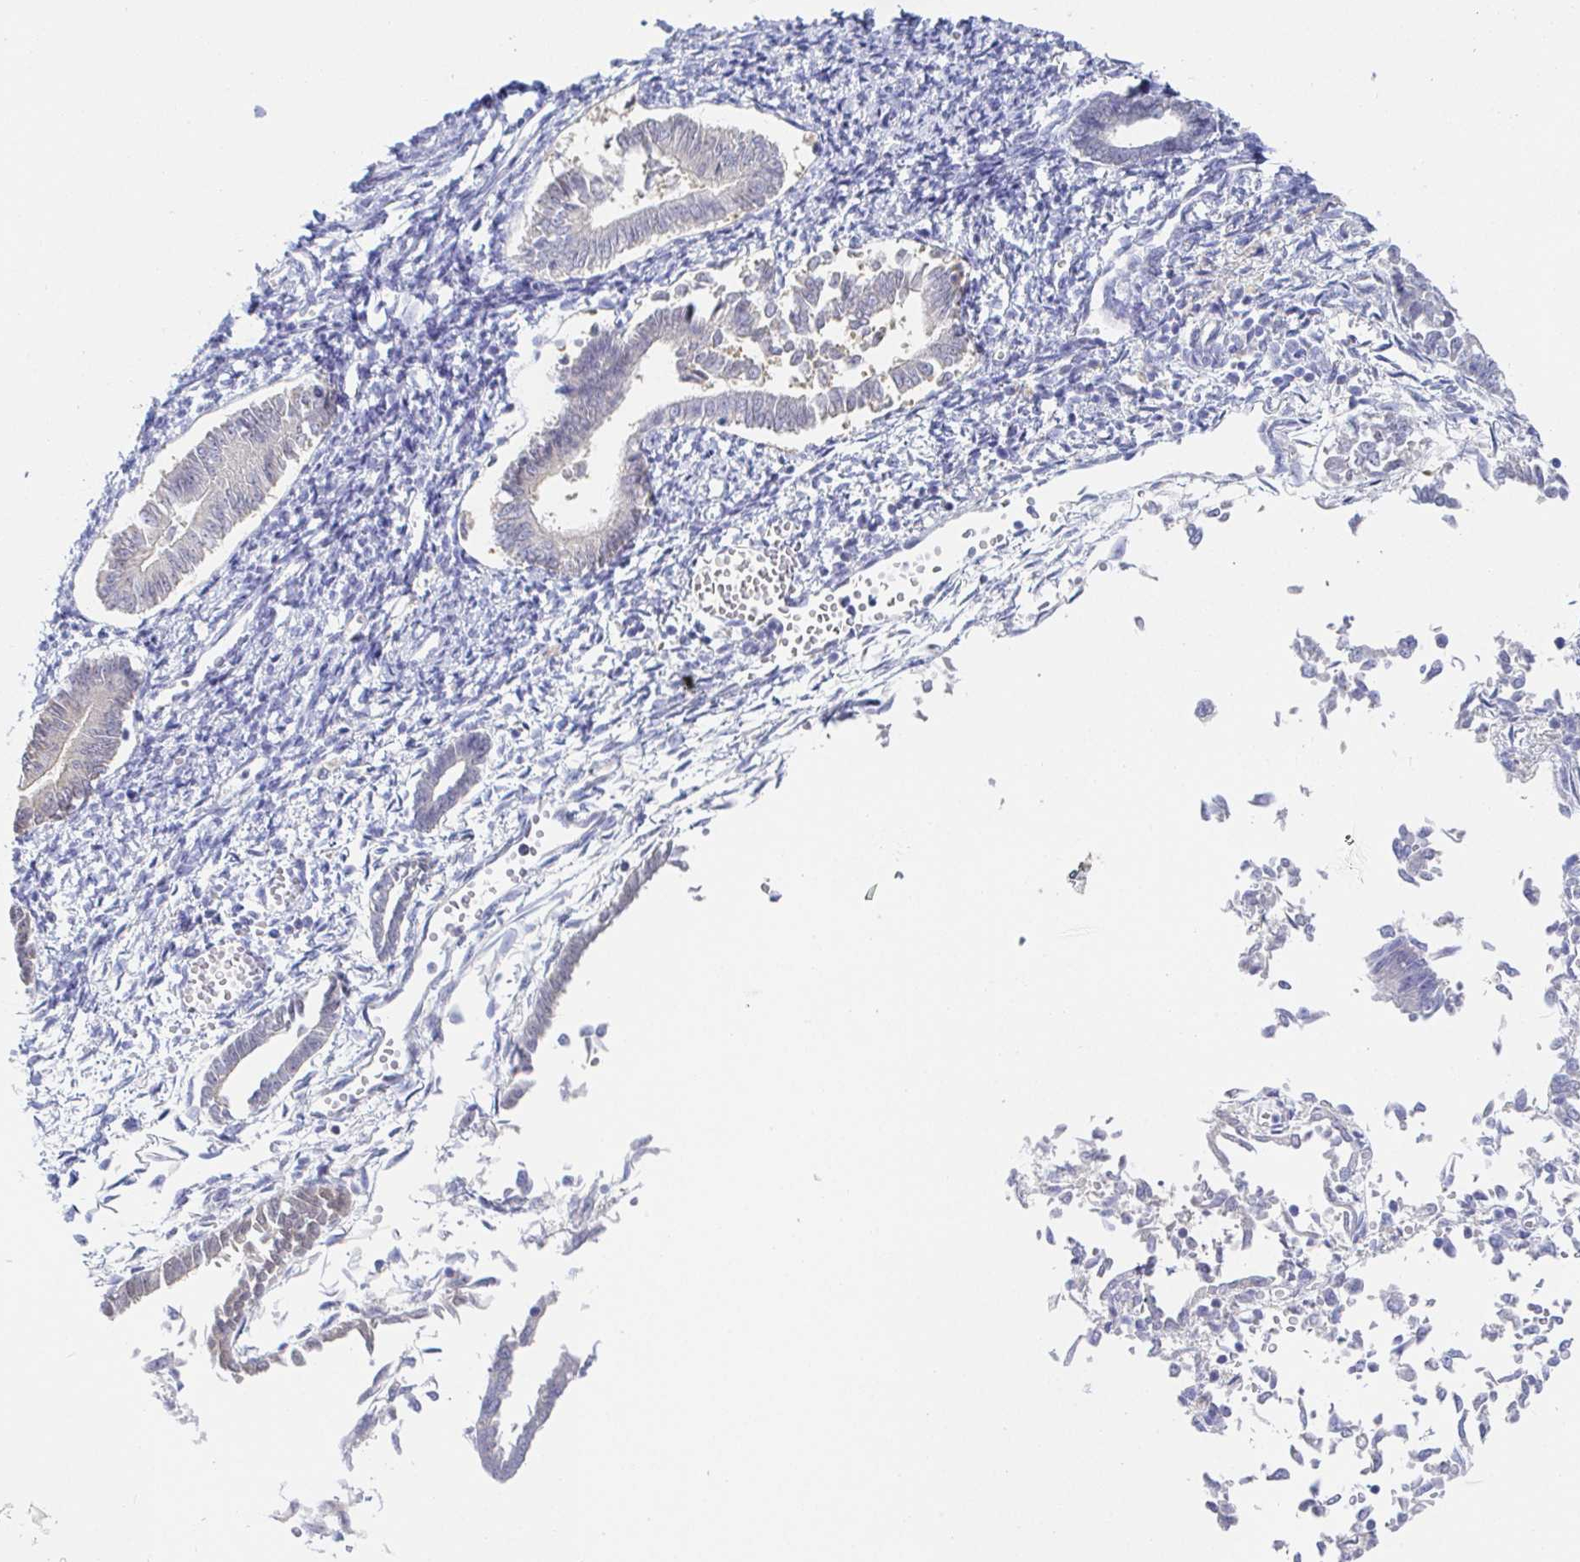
{"staining": {"intensity": "negative", "quantity": "none", "location": "none"}, "tissue": "endometrial cancer", "cell_type": "Tumor cells", "image_type": "cancer", "snomed": [{"axis": "morphology", "description": "Adenocarcinoma, NOS"}, {"axis": "topography", "description": "Endometrium"}], "caption": "DAB (3,3'-diaminobenzidine) immunohistochemical staining of human adenocarcinoma (endometrial) demonstrates no significant expression in tumor cells.", "gene": "PDE6B", "patient": {"sex": "female", "age": 65}}